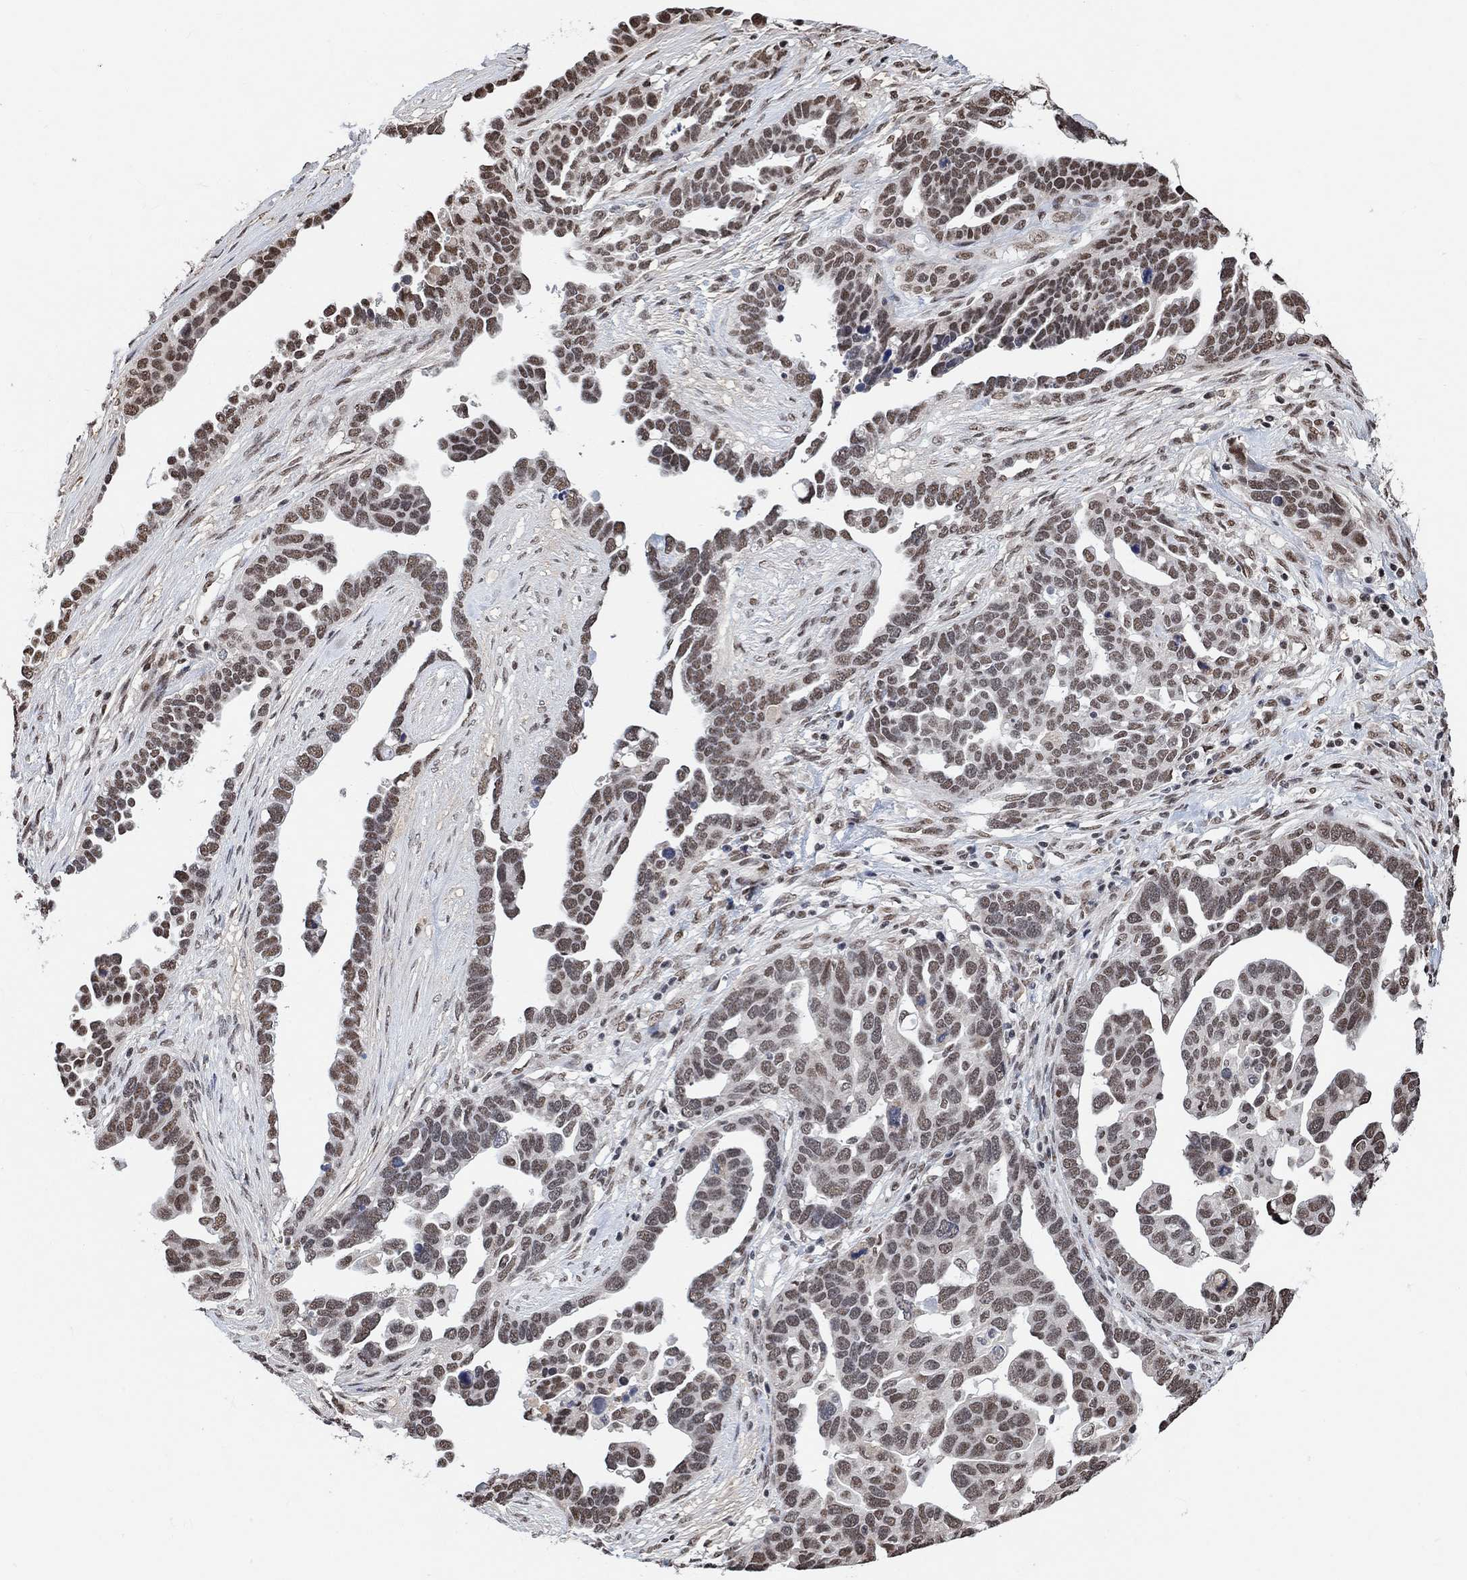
{"staining": {"intensity": "moderate", "quantity": "25%-75%", "location": "nuclear"}, "tissue": "ovarian cancer", "cell_type": "Tumor cells", "image_type": "cancer", "snomed": [{"axis": "morphology", "description": "Cystadenocarcinoma, serous, NOS"}, {"axis": "topography", "description": "Ovary"}], "caption": "IHC (DAB (3,3'-diaminobenzidine)) staining of human ovarian cancer (serous cystadenocarcinoma) reveals moderate nuclear protein staining in approximately 25%-75% of tumor cells. Immunohistochemistry stains the protein of interest in brown and the nuclei are stained blue.", "gene": "USP39", "patient": {"sex": "female", "age": 54}}